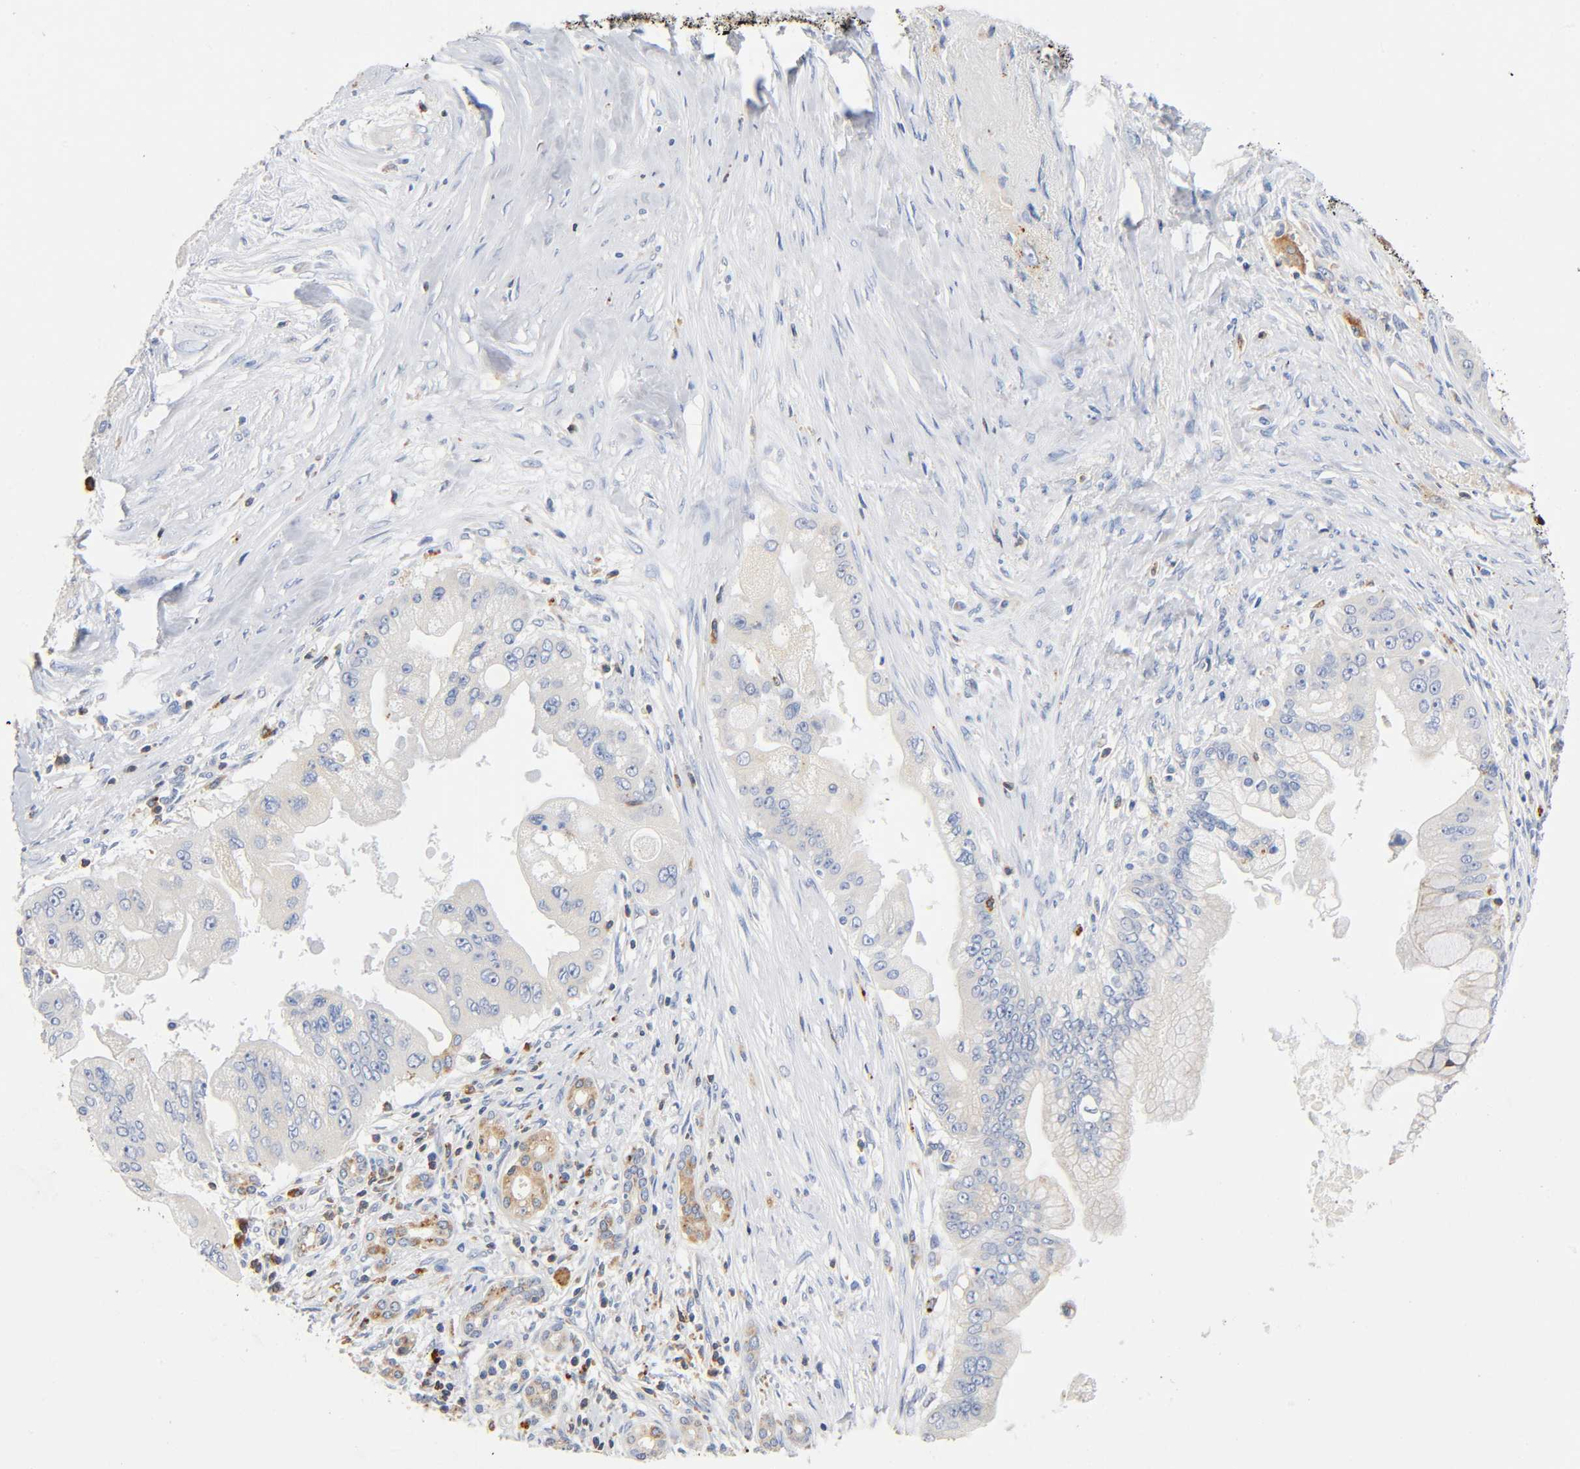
{"staining": {"intensity": "negative", "quantity": "none", "location": "none"}, "tissue": "pancreatic cancer", "cell_type": "Tumor cells", "image_type": "cancer", "snomed": [{"axis": "morphology", "description": "Adenocarcinoma, NOS"}, {"axis": "topography", "description": "Pancreas"}], "caption": "A high-resolution histopathology image shows immunohistochemistry staining of adenocarcinoma (pancreatic), which displays no significant expression in tumor cells.", "gene": "UCKL1", "patient": {"sex": "male", "age": 59}}